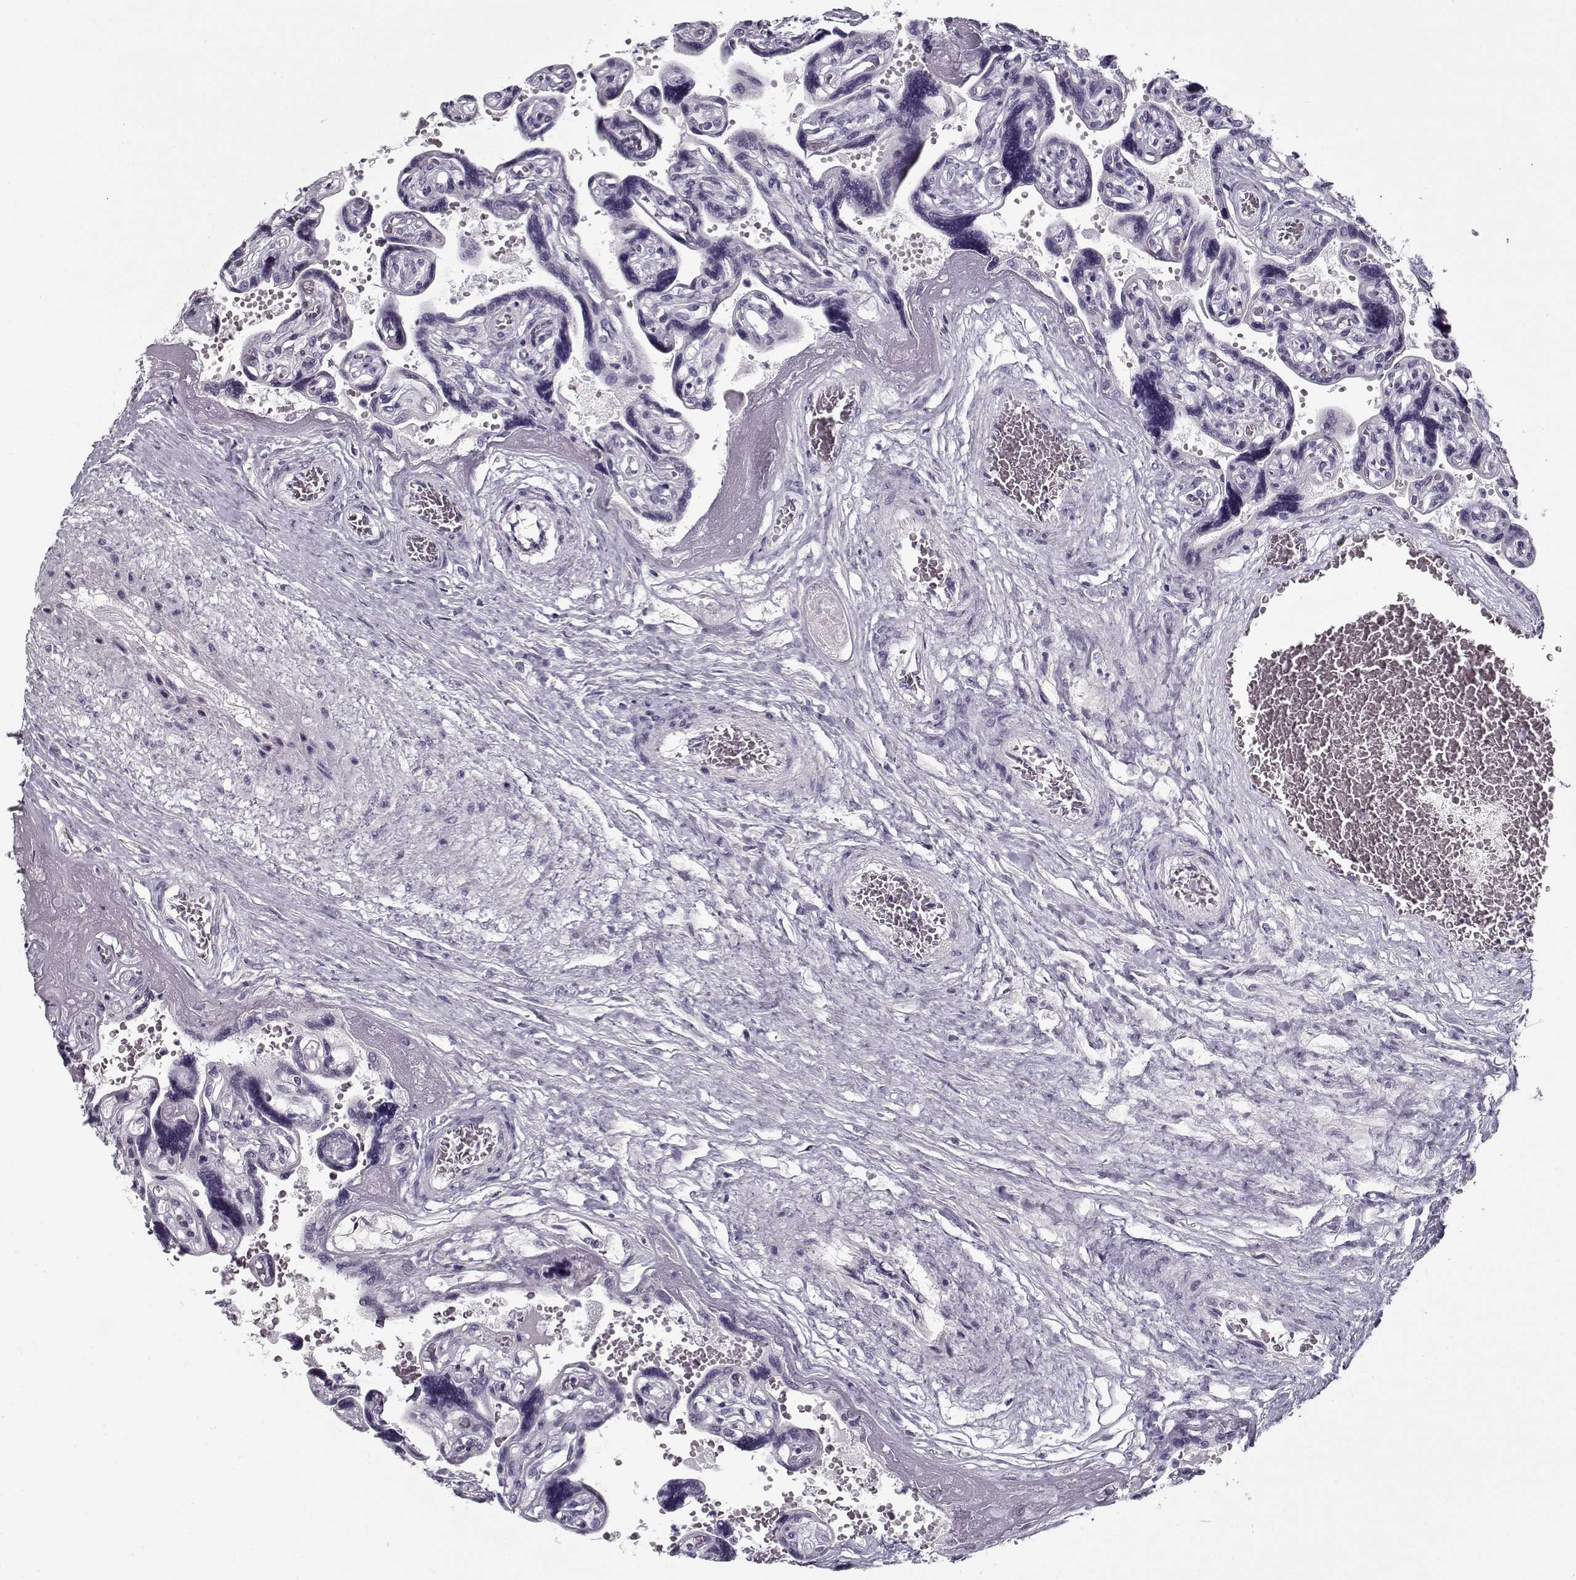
{"staining": {"intensity": "negative", "quantity": "none", "location": "none"}, "tissue": "placenta", "cell_type": "Decidual cells", "image_type": "normal", "snomed": [{"axis": "morphology", "description": "Normal tissue, NOS"}, {"axis": "topography", "description": "Placenta"}], "caption": "Protein analysis of unremarkable placenta shows no significant positivity in decidual cells. Brightfield microscopy of immunohistochemistry stained with DAB (3,3'-diaminobenzidine) (brown) and hematoxylin (blue), captured at high magnification.", "gene": "SPACA9", "patient": {"sex": "female", "age": 32}}